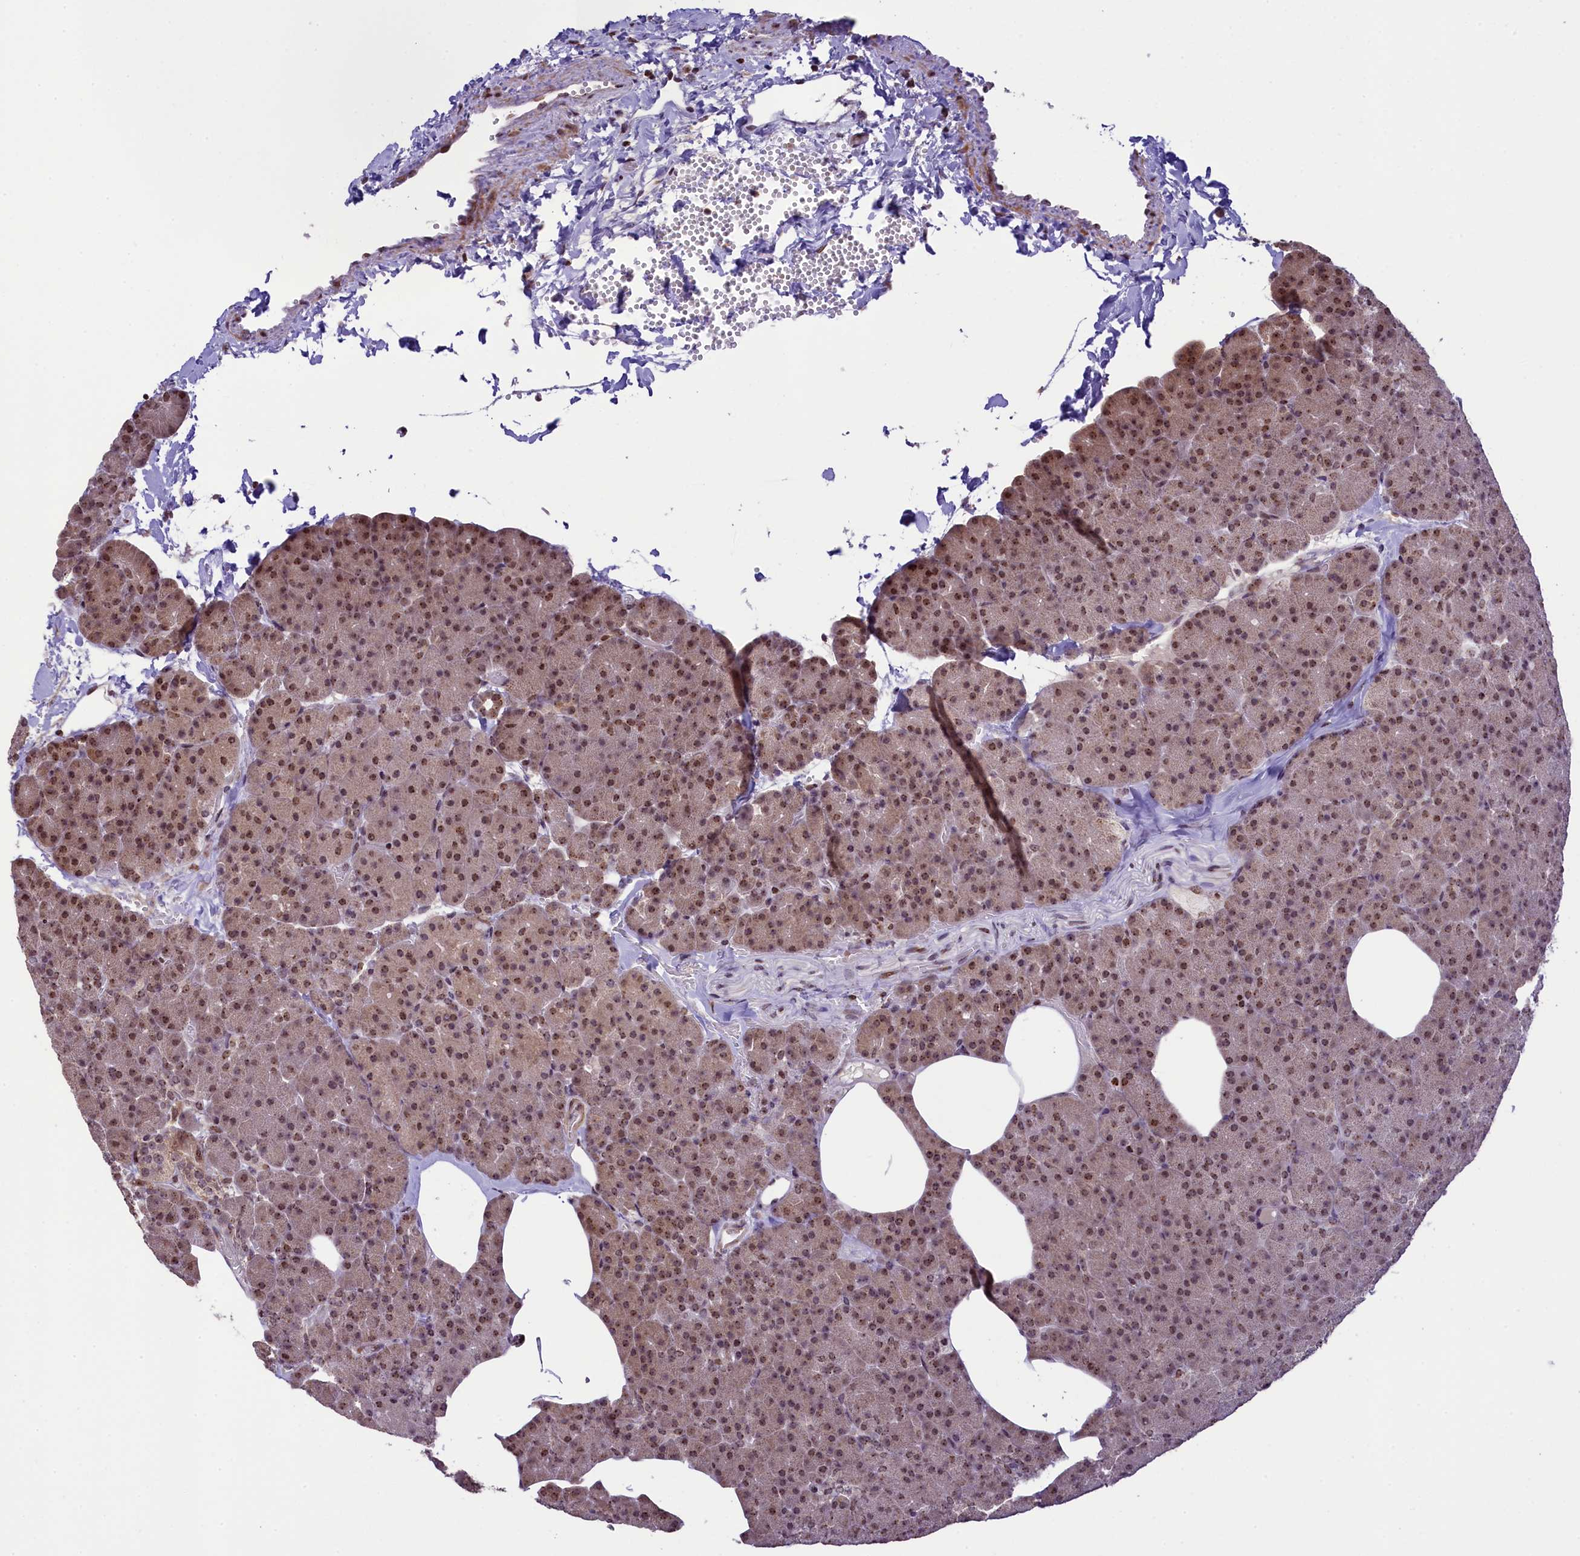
{"staining": {"intensity": "moderate", "quantity": ">75%", "location": "nuclear"}, "tissue": "pancreas", "cell_type": "Exocrine glandular cells", "image_type": "normal", "snomed": [{"axis": "morphology", "description": "Normal tissue, NOS"}, {"axis": "morphology", "description": "Carcinoid, malignant, NOS"}, {"axis": "topography", "description": "Pancreas"}], "caption": "Immunohistochemistry of benign pancreas exhibits medium levels of moderate nuclear expression in about >75% of exocrine glandular cells.", "gene": "RBBP8", "patient": {"sex": "female", "age": 35}}